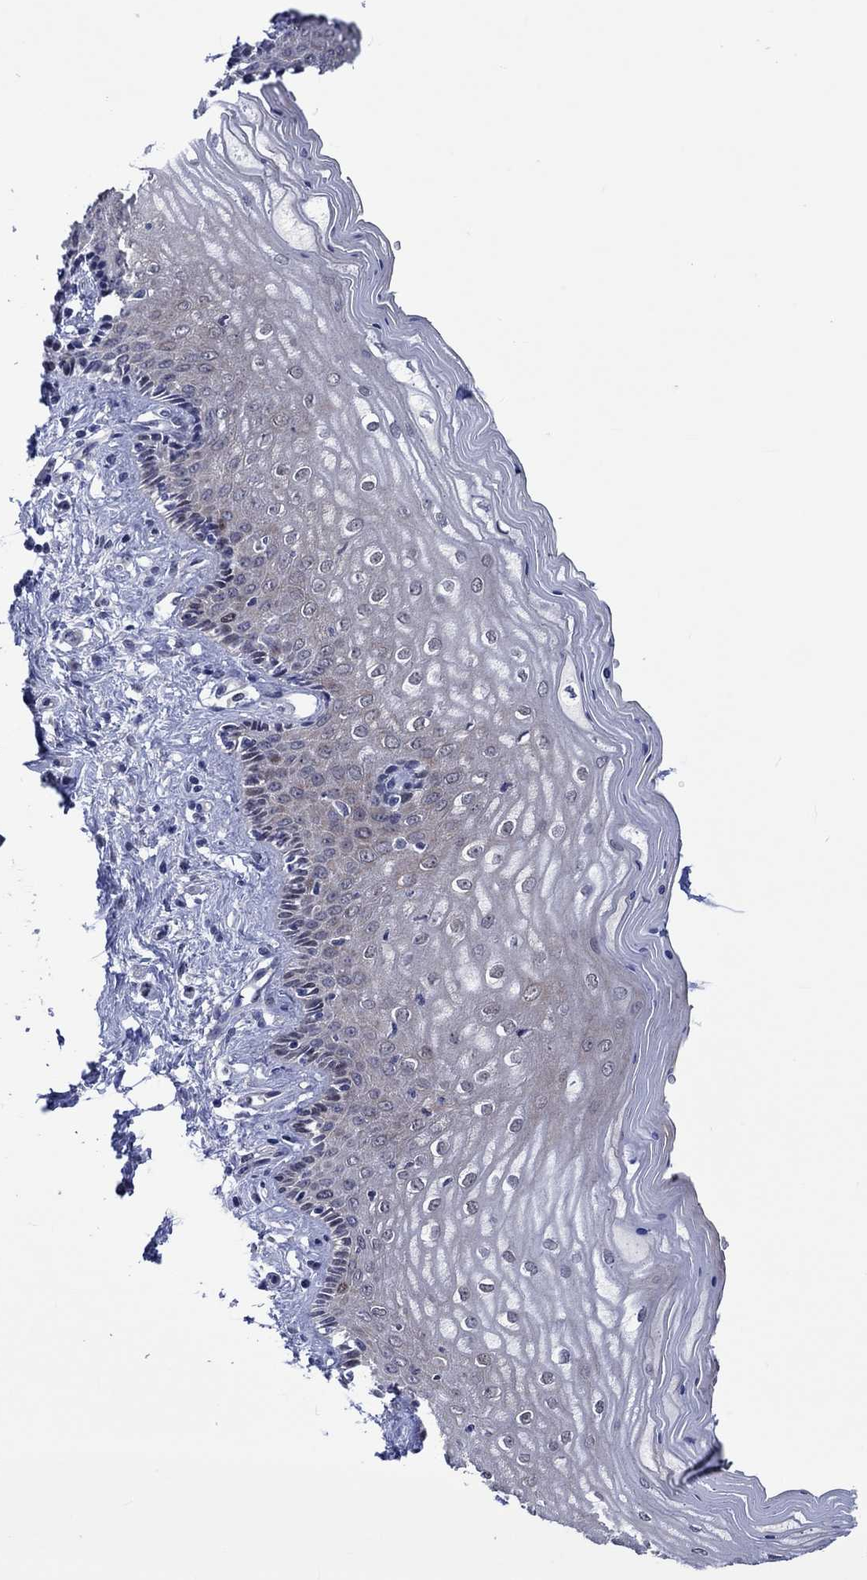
{"staining": {"intensity": "moderate", "quantity": "<25%", "location": "nuclear"}, "tissue": "vagina", "cell_type": "Squamous epithelial cells", "image_type": "normal", "snomed": [{"axis": "morphology", "description": "Normal tissue, NOS"}, {"axis": "topography", "description": "Vagina"}], "caption": "A brown stain shows moderate nuclear positivity of a protein in squamous epithelial cells of benign vagina.", "gene": "E2F8", "patient": {"sex": "female", "age": 45}}